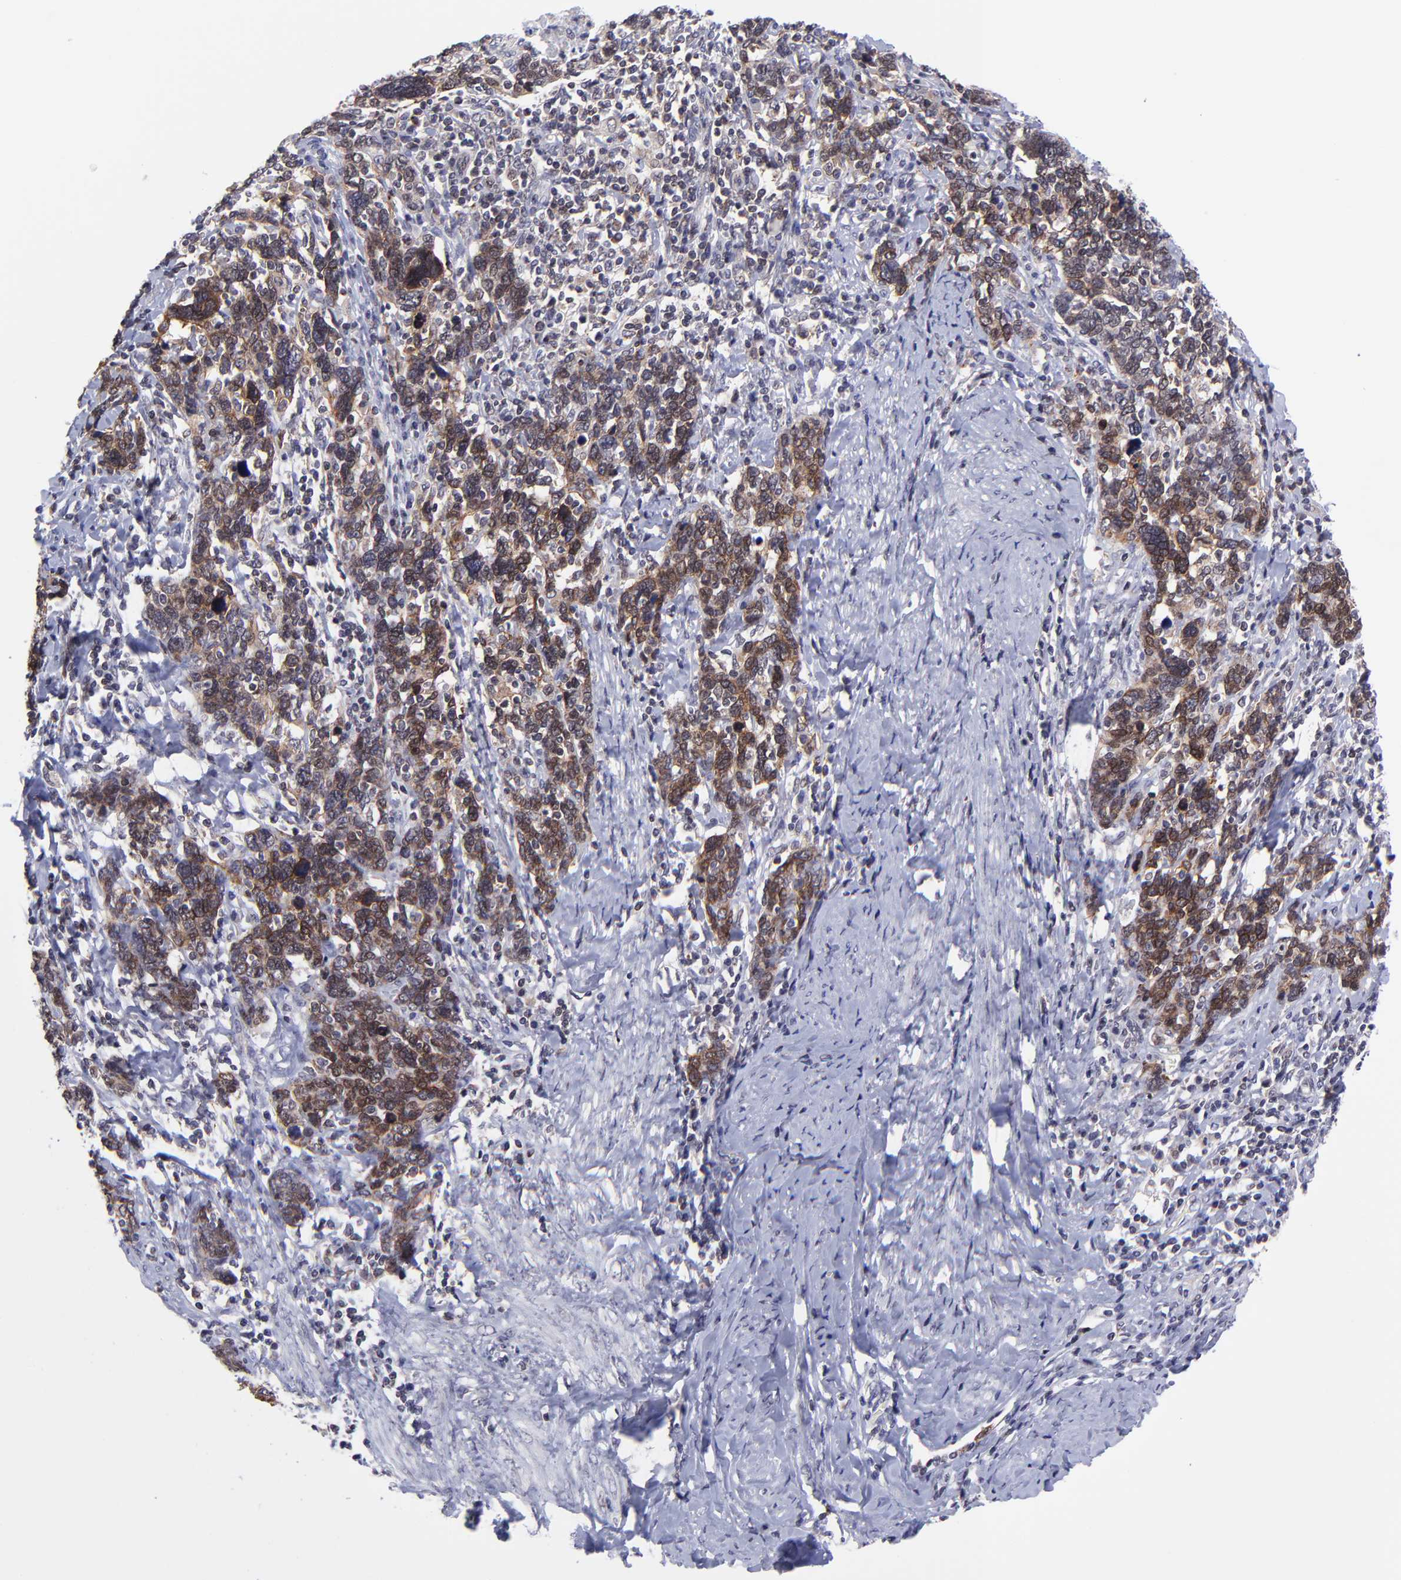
{"staining": {"intensity": "strong", "quantity": ">75%", "location": "cytoplasmic/membranous"}, "tissue": "cervical cancer", "cell_type": "Tumor cells", "image_type": "cancer", "snomed": [{"axis": "morphology", "description": "Squamous cell carcinoma, NOS"}, {"axis": "topography", "description": "Cervix"}], "caption": "Cervical squamous cell carcinoma was stained to show a protein in brown. There is high levels of strong cytoplasmic/membranous positivity in about >75% of tumor cells.", "gene": "SOX6", "patient": {"sex": "female", "age": 41}}